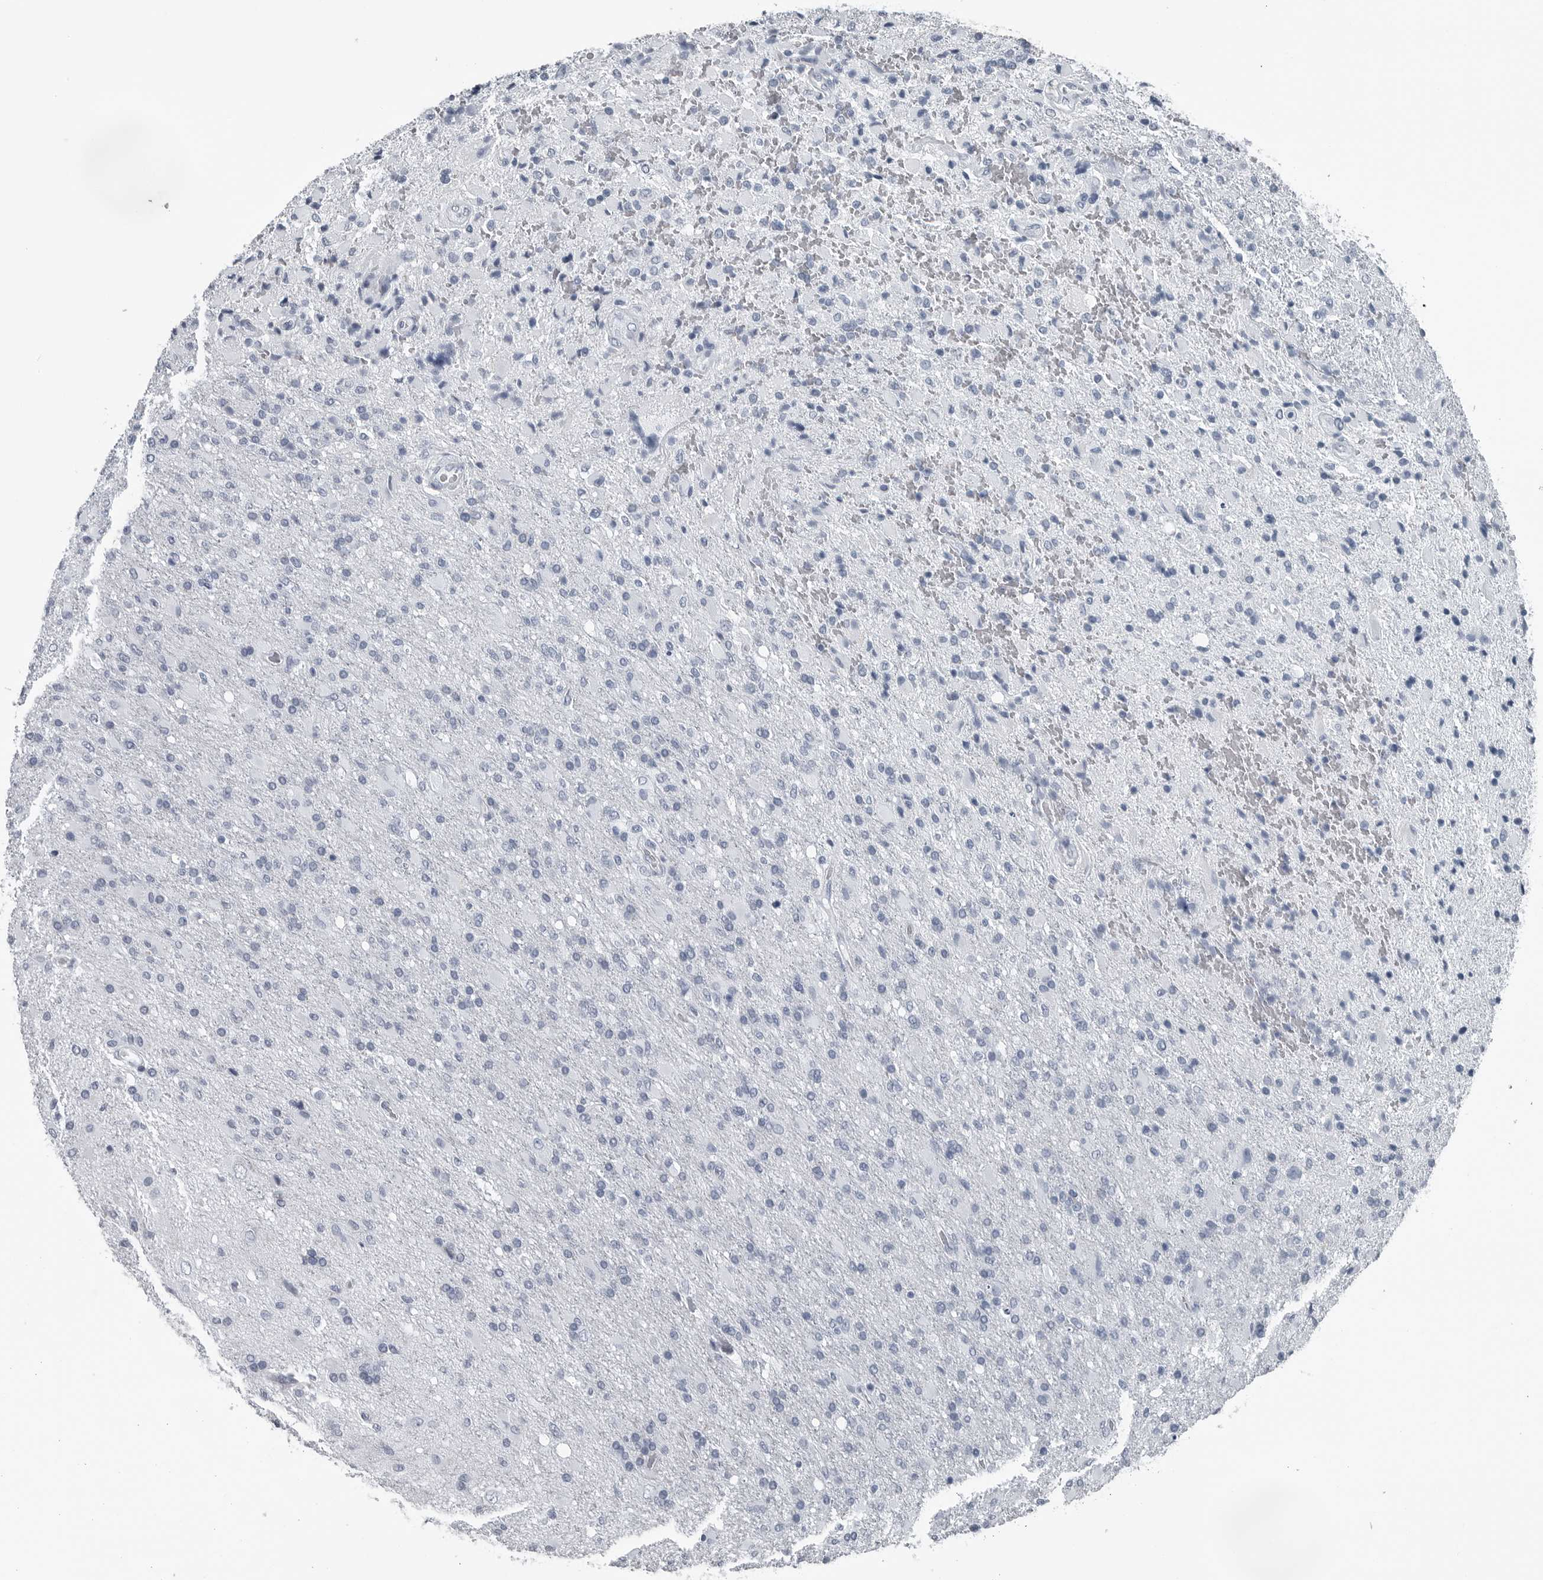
{"staining": {"intensity": "negative", "quantity": "none", "location": "none"}, "tissue": "glioma", "cell_type": "Tumor cells", "image_type": "cancer", "snomed": [{"axis": "morphology", "description": "Glioma, malignant, High grade"}, {"axis": "topography", "description": "Brain"}], "caption": "Glioma stained for a protein using immunohistochemistry reveals no staining tumor cells.", "gene": "SPINK1", "patient": {"sex": "male", "age": 71}}